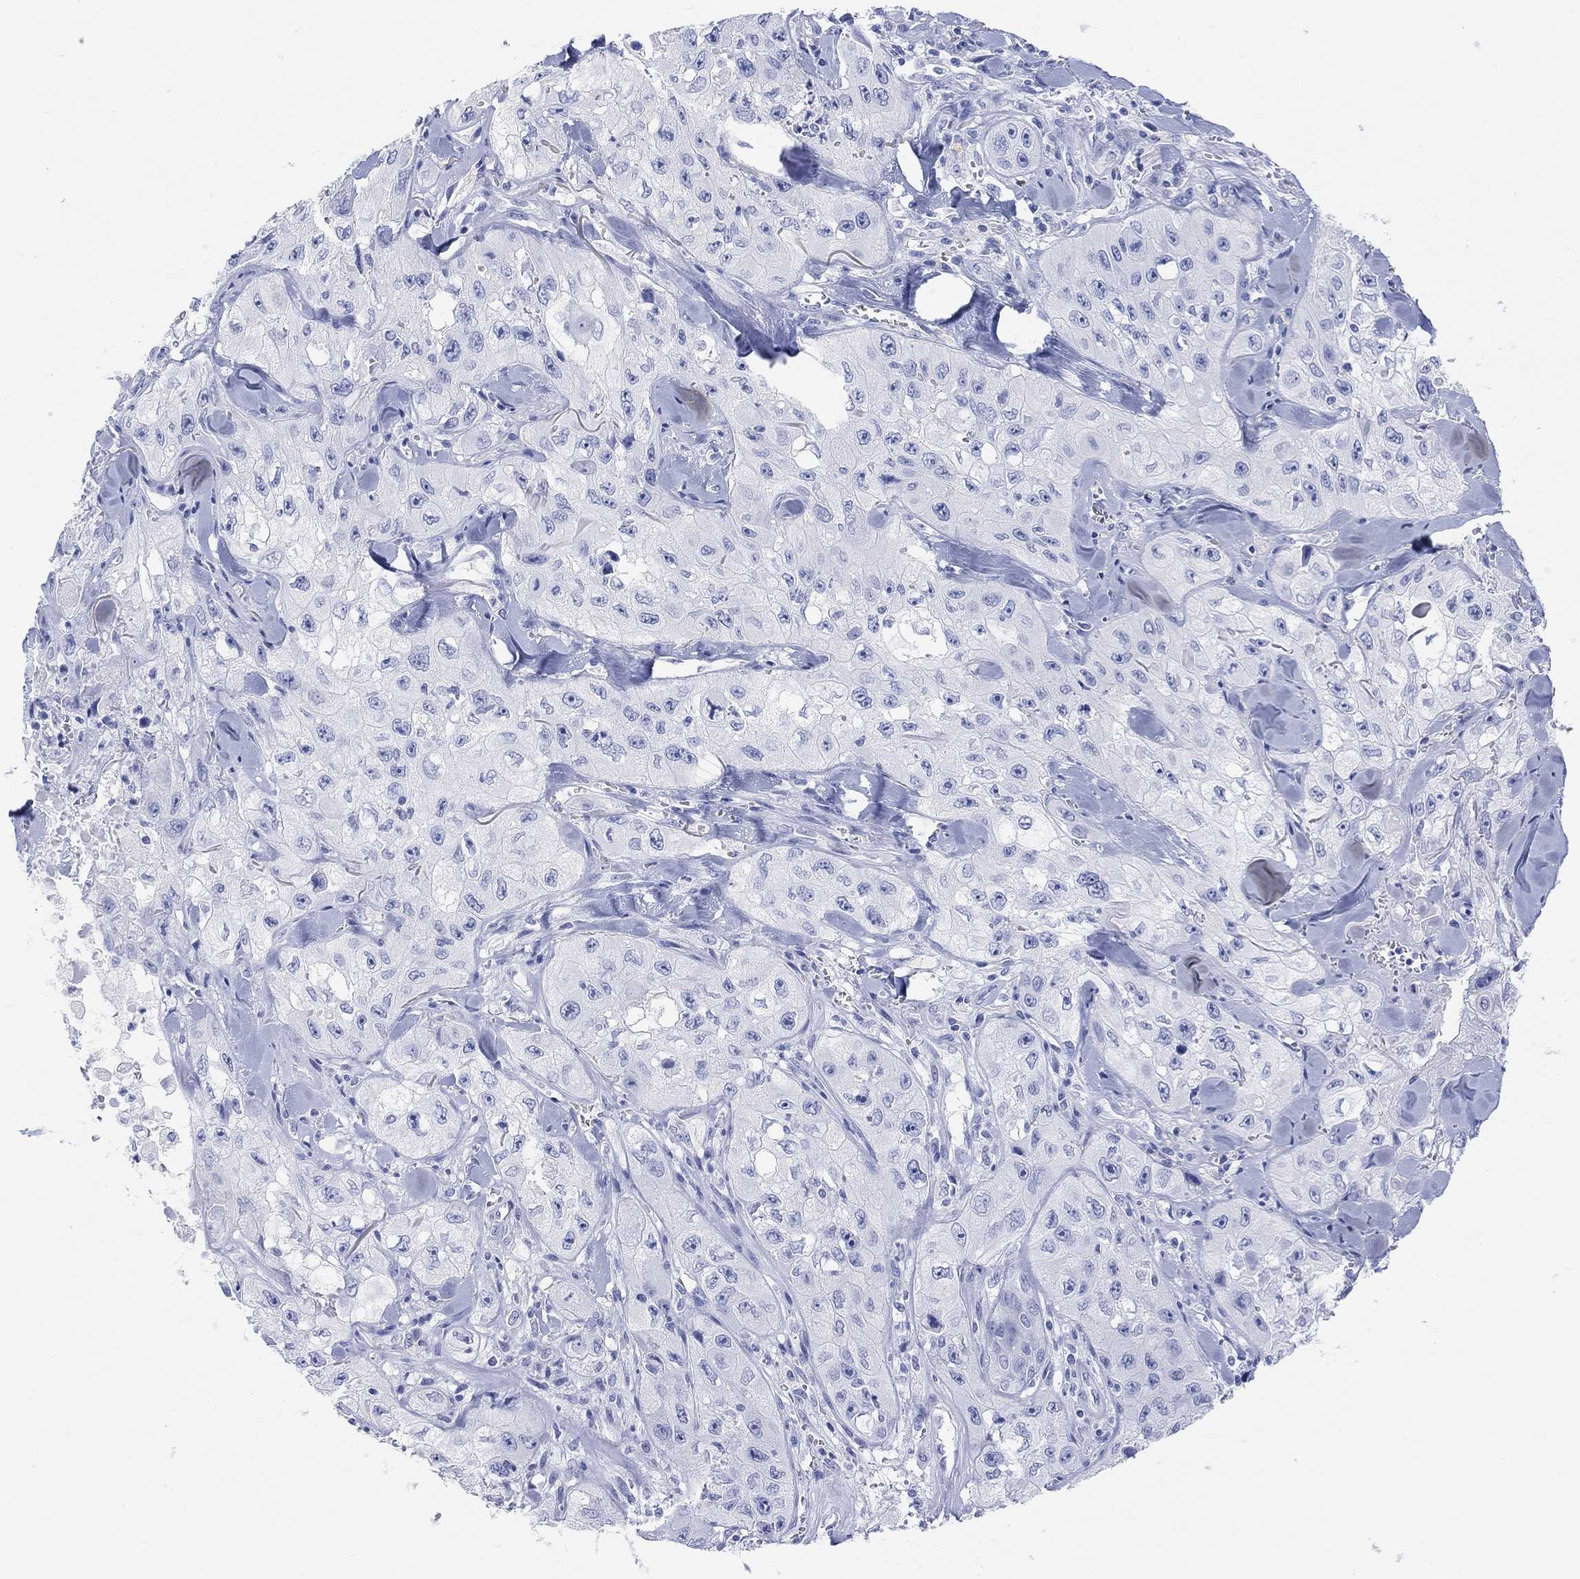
{"staining": {"intensity": "negative", "quantity": "none", "location": "none"}, "tissue": "skin cancer", "cell_type": "Tumor cells", "image_type": "cancer", "snomed": [{"axis": "morphology", "description": "Squamous cell carcinoma, NOS"}, {"axis": "topography", "description": "Skin"}, {"axis": "topography", "description": "Subcutis"}], "caption": "DAB (3,3'-diaminobenzidine) immunohistochemical staining of skin cancer shows no significant expression in tumor cells. Brightfield microscopy of IHC stained with DAB (3,3'-diaminobenzidine) (brown) and hematoxylin (blue), captured at high magnification.", "gene": "XIRP2", "patient": {"sex": "male", "age": 73}}